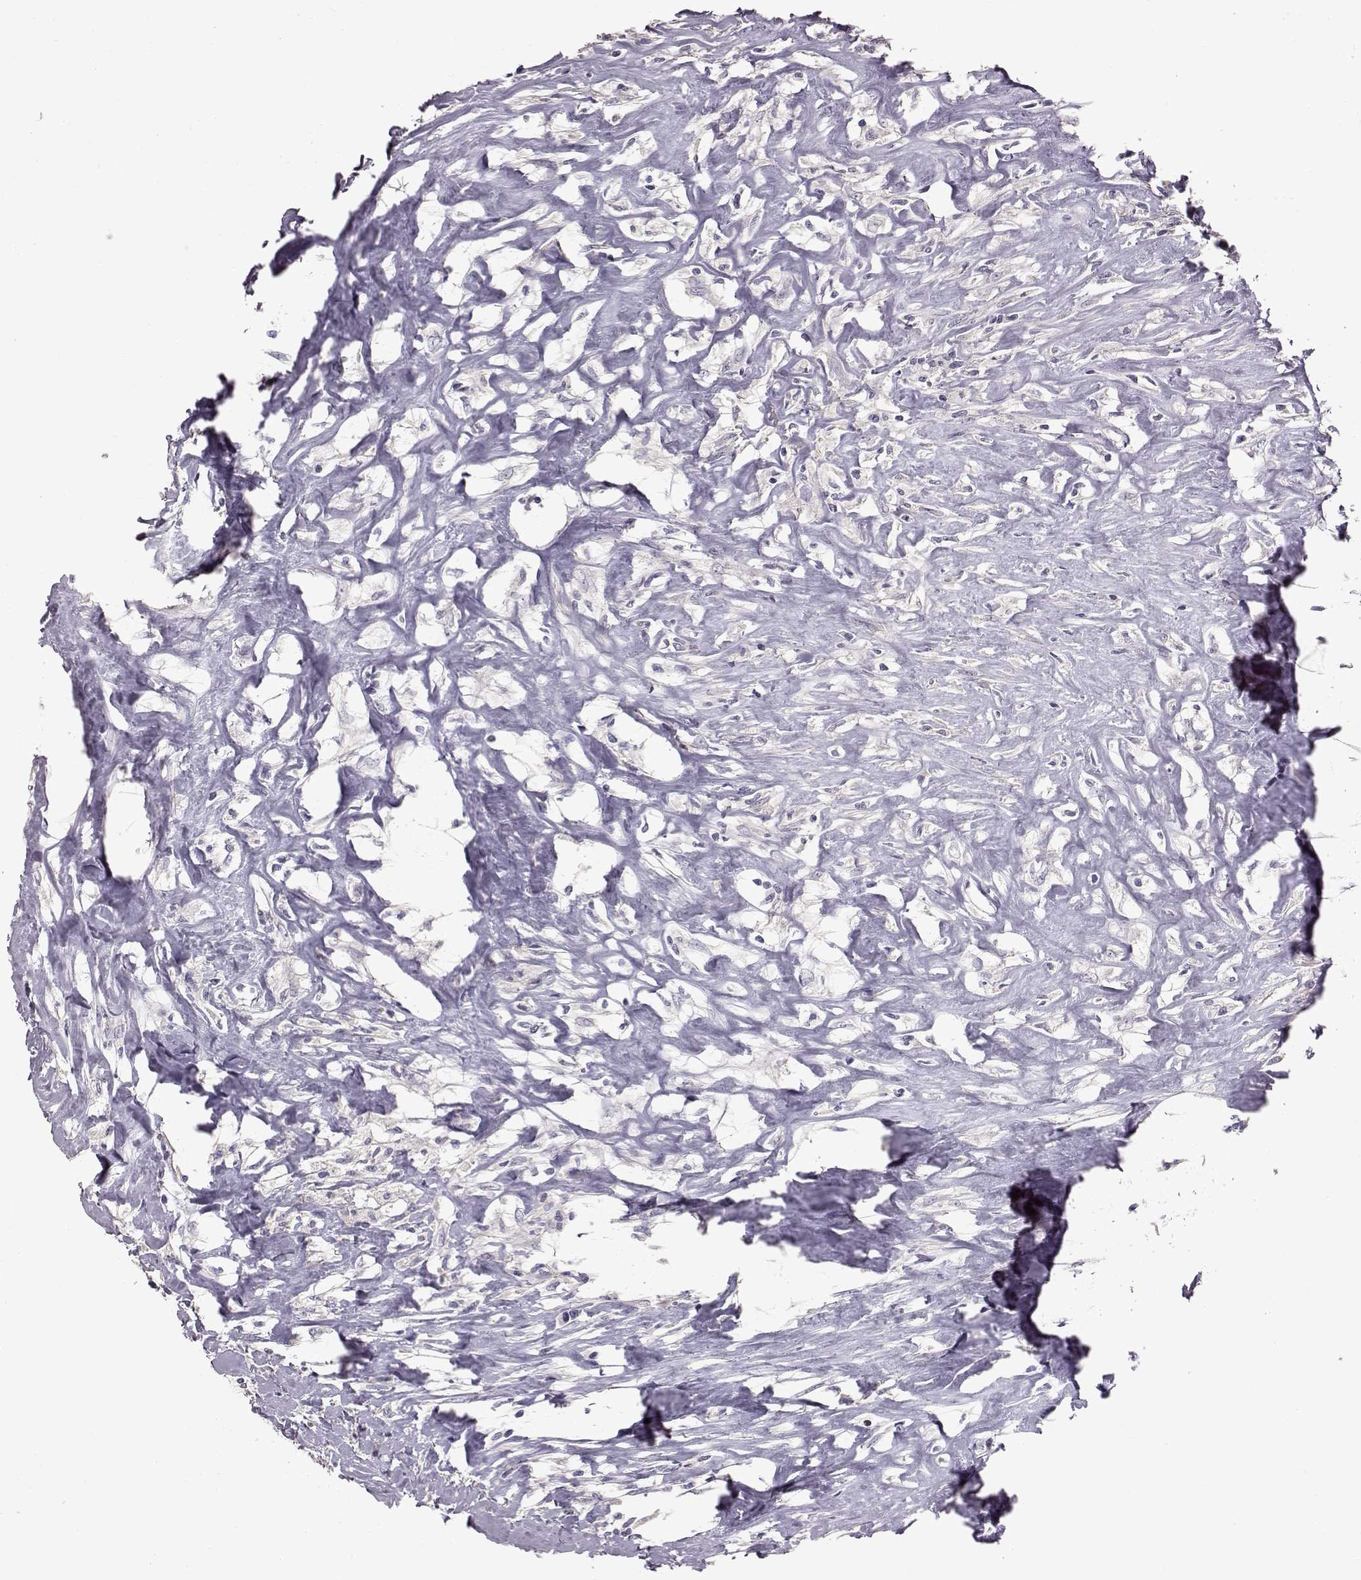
{"staining": {"intensity": "negative", "quantity": "none", "location": "none"}, "tissue": "testis cancer", "cell_type": "Tumor cells", "image_type": "cancer", "snomed": [{"axis": "morphology", "description": "Necrosis, NOS"}, {"axis": "morphology", "description": "Carcinoma, Embryonal, NOS"}, {"axis": "topography", "description": "Testis"}], "caption": "Histopathology image shows no protein expression in tumor cells of embryonal carcinoma (testis) tissue.", "gene": "ADGRG2", "patient": {"sex": "male", "age": 19}}